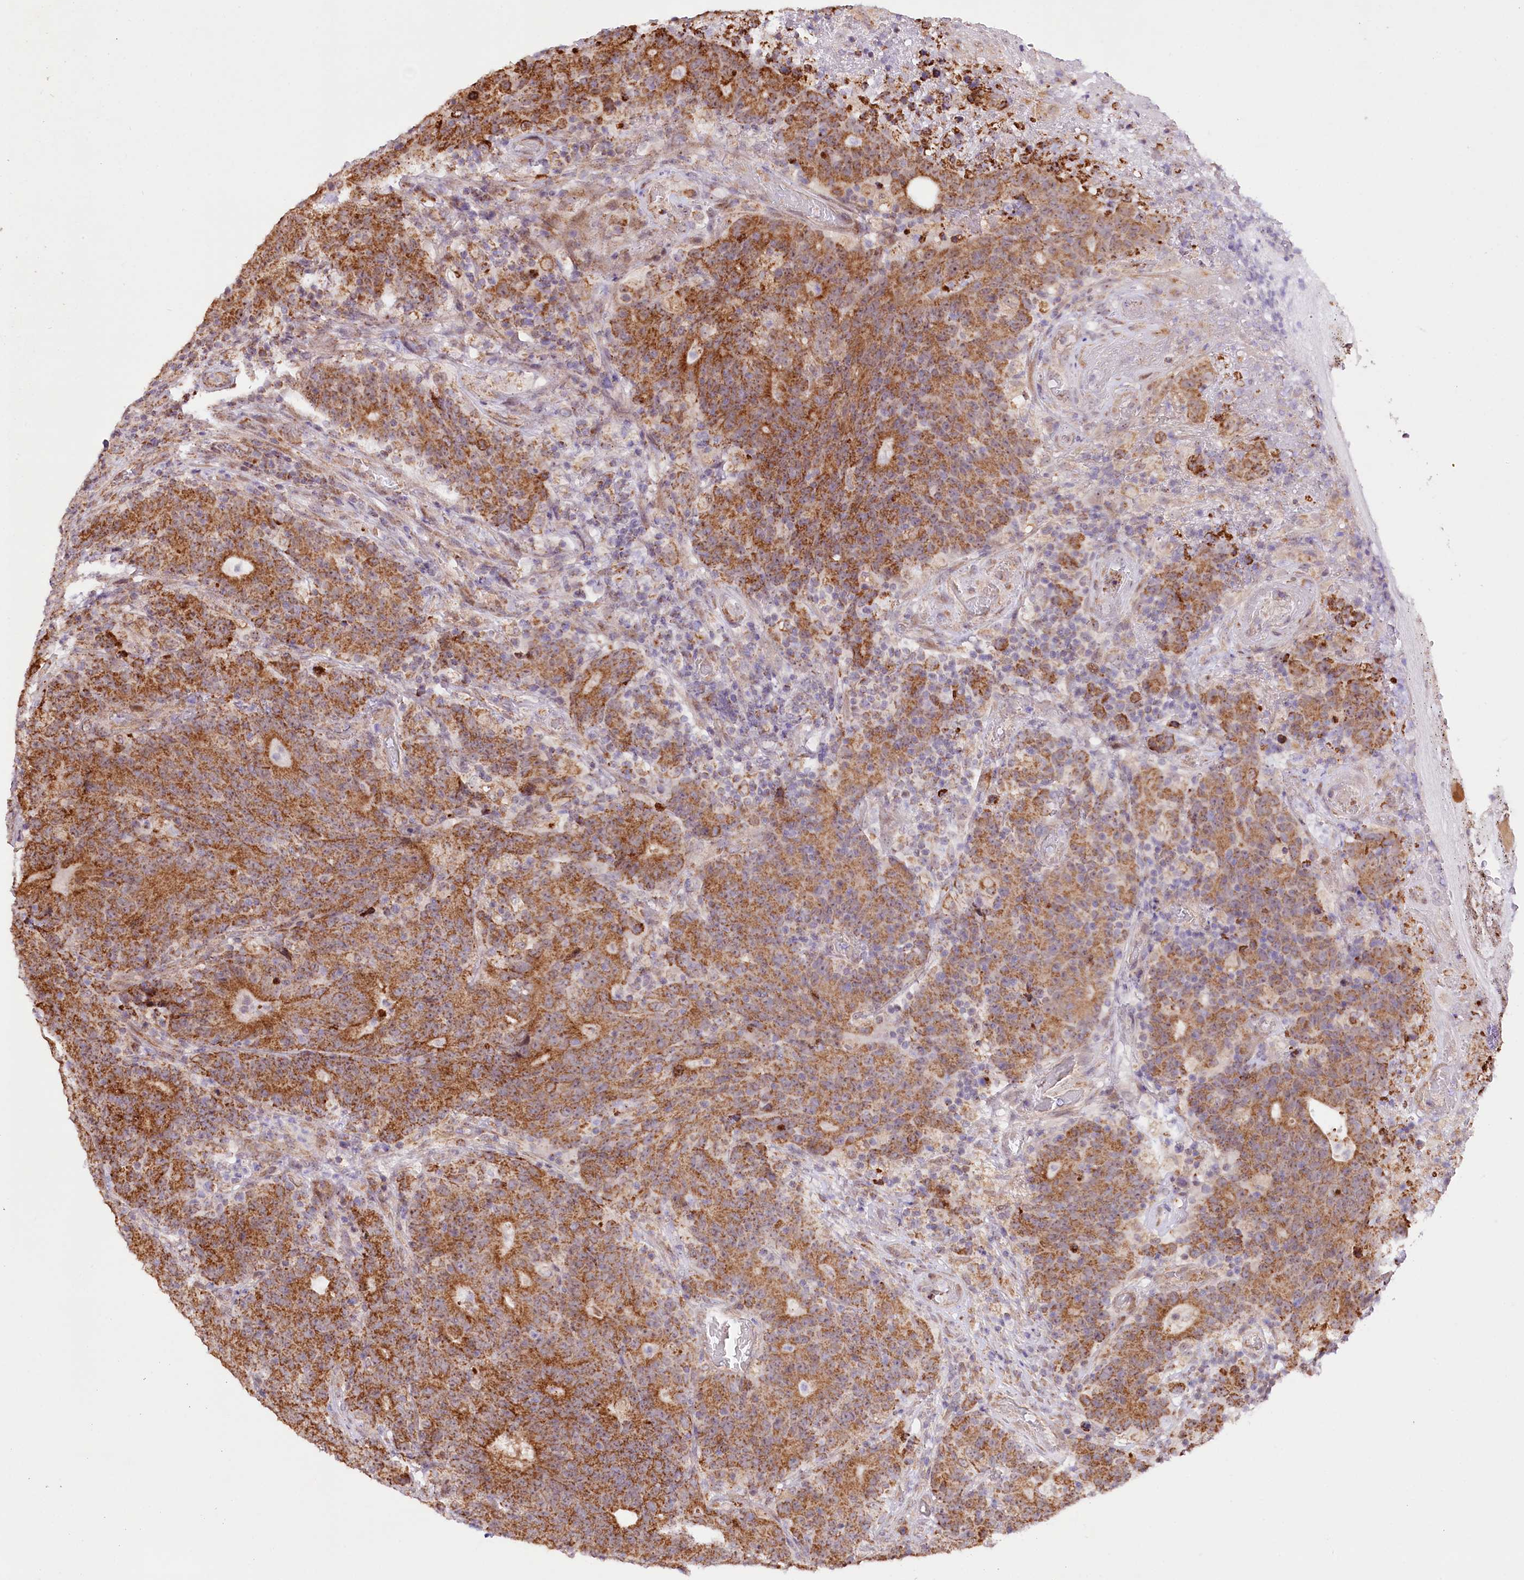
{"staining": {"intensity": "moderate", "quantity": ">75%", "location": "cytoplasmic/membranous"}, "tissue": "colorectal cancer", "cell_type": "Tumor cells", "image_type": "cancer", "snomed": [{"axis": "morphology", "description": "Adenocarcinoma, NOS"}, {"axis": "topography", "description": "Colon"}], "caption": "Immunohistochemistry histopathology image of neoplastic tissue: human colorectal cancer stained using immunohistochemistry exhibits medium levels of moderate protein expression localized specifically in the cytoplasmic/membranous of tumor cells, appearing as a cytoplasmic/membranous brown color.", "gene": "ST7", "patient": {"sex": "female", "age": 75}}